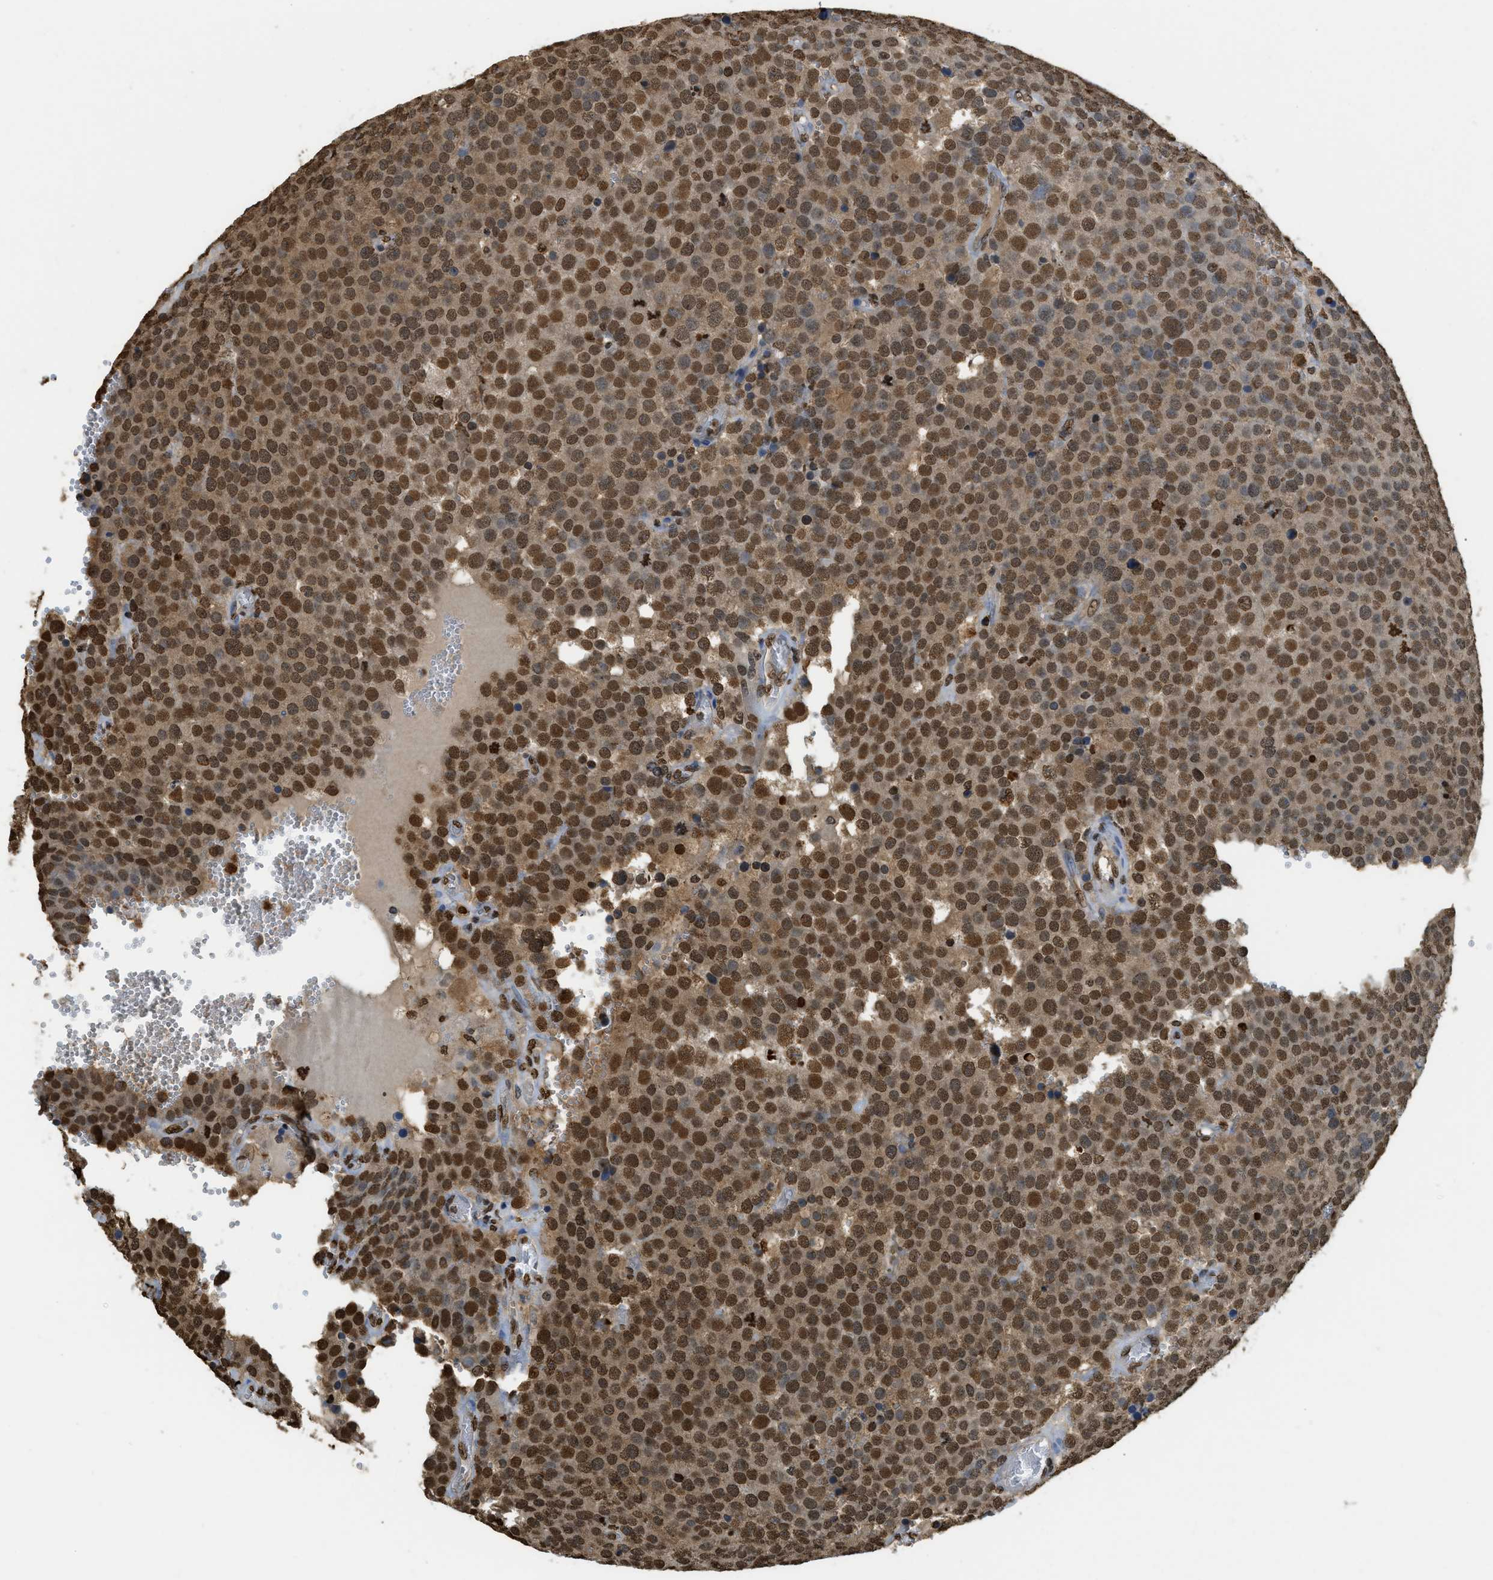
{"staining": {"intensity": "moderate", "quantity": ">75%", "location": "nuclear"}, "tissue": "testis cancer", "cell_type": "Tumor cells", "image_type": "cancer", "snomed": [{"axis": "morphology", "description": "Normal tissue, NOS"}, {"axis": "morphology", "description": "Seminoma, NOS"}, {"axis": "topography", "description": "Testis"}], "caption": "Human seminoma (testis) stained with a brown dye reveals moderate nuclear positive expression in approximately >75% of tumor cells.", "gene": "NR5A2", "patient": {"sex": "male", "age": 71}}